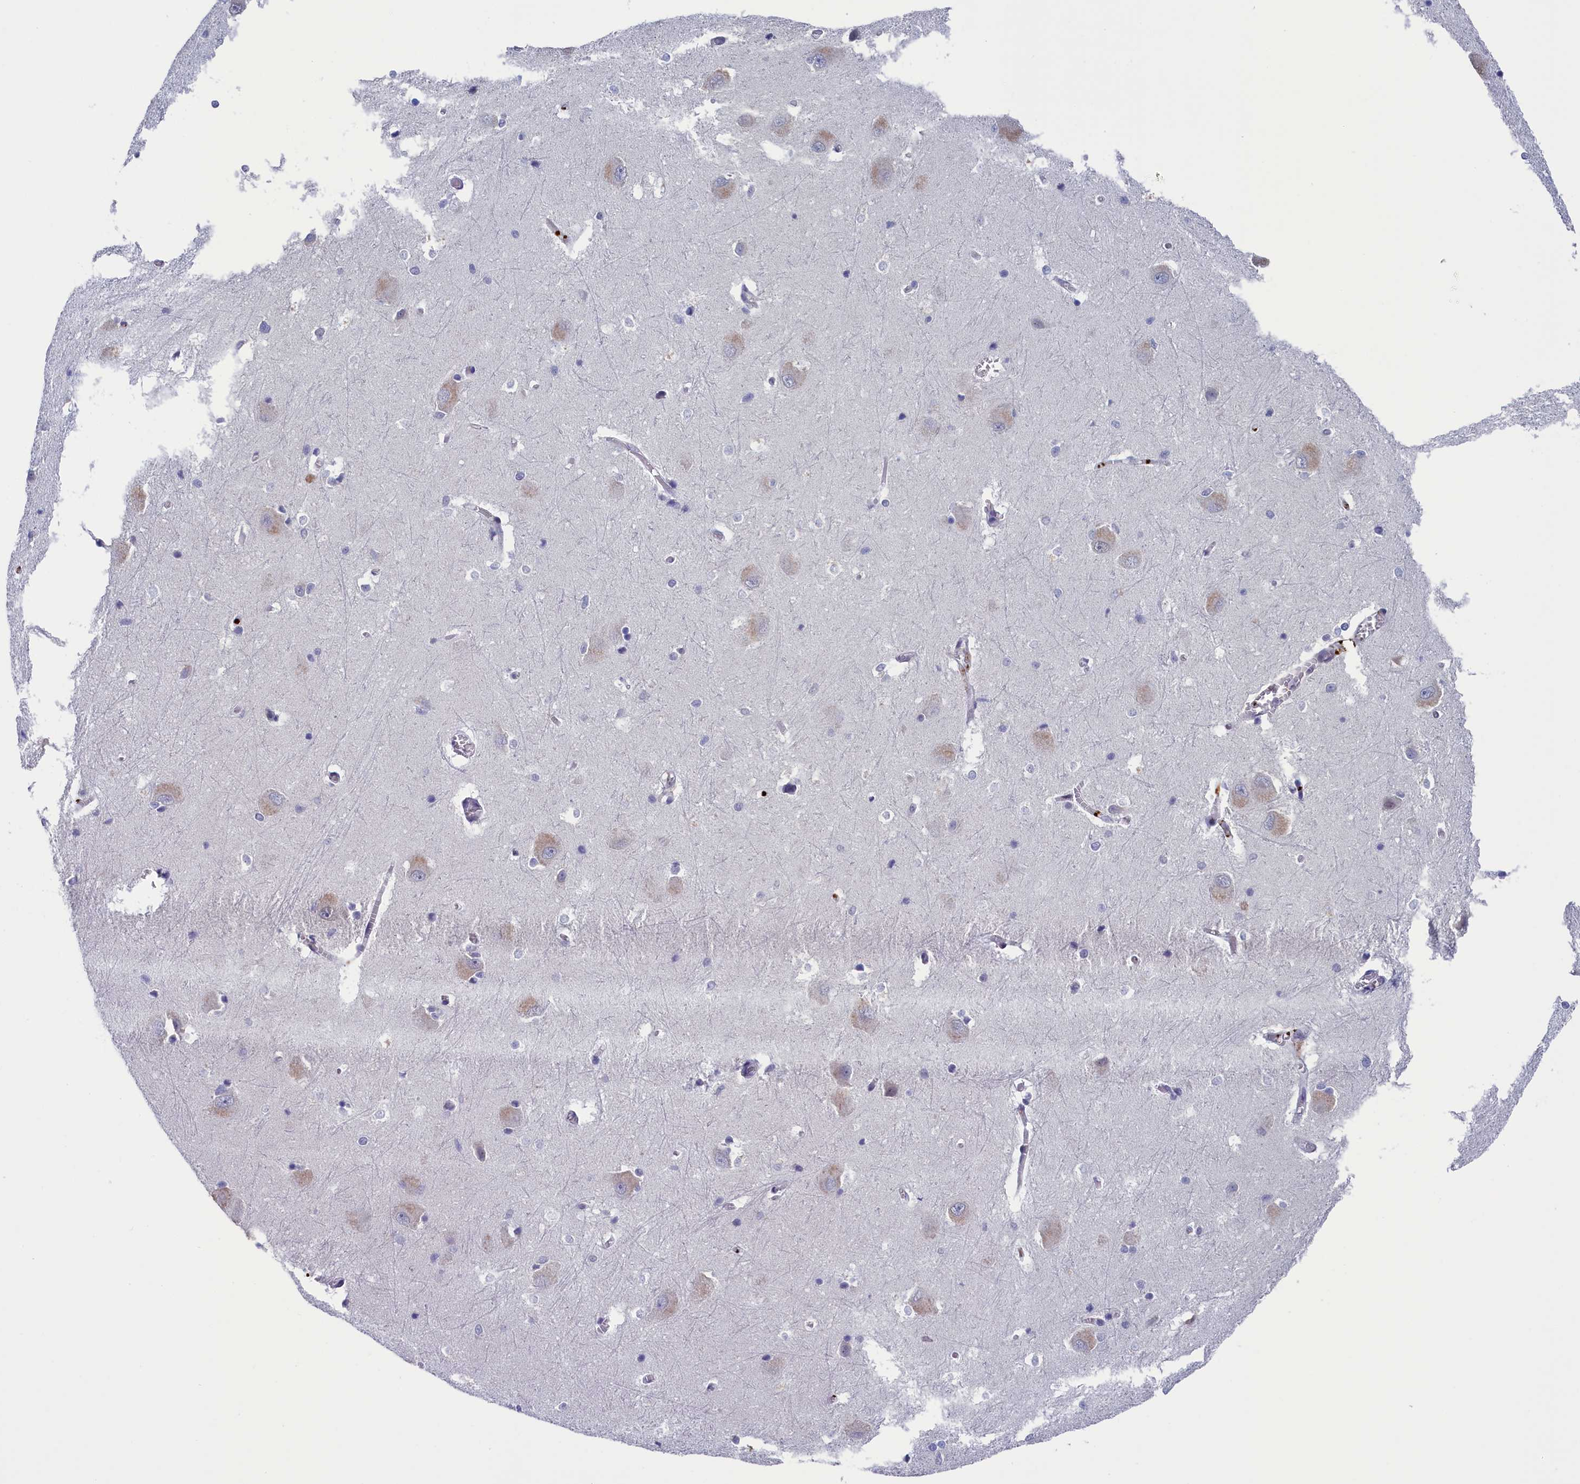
{"staining": {"intensity": "negative", "quantity": "none", "location": "none"}, "tissue": "caudate", "cell_type": "Glial cells", "image_type": "normal", "snomed": [{"axis": "morphology", "description": "Normal tissue, NOS"}, {"axis": "topography", "description": "Lateral ventricle wall"}], "caption": "Histopathology image shows no significant protein expression in glial cells of normal caudate. (DAB IHC visualized using brightfield microscopy, high magnification).", "gene": "AIFM2", "patient": {"sex": "male", "age": 37}}